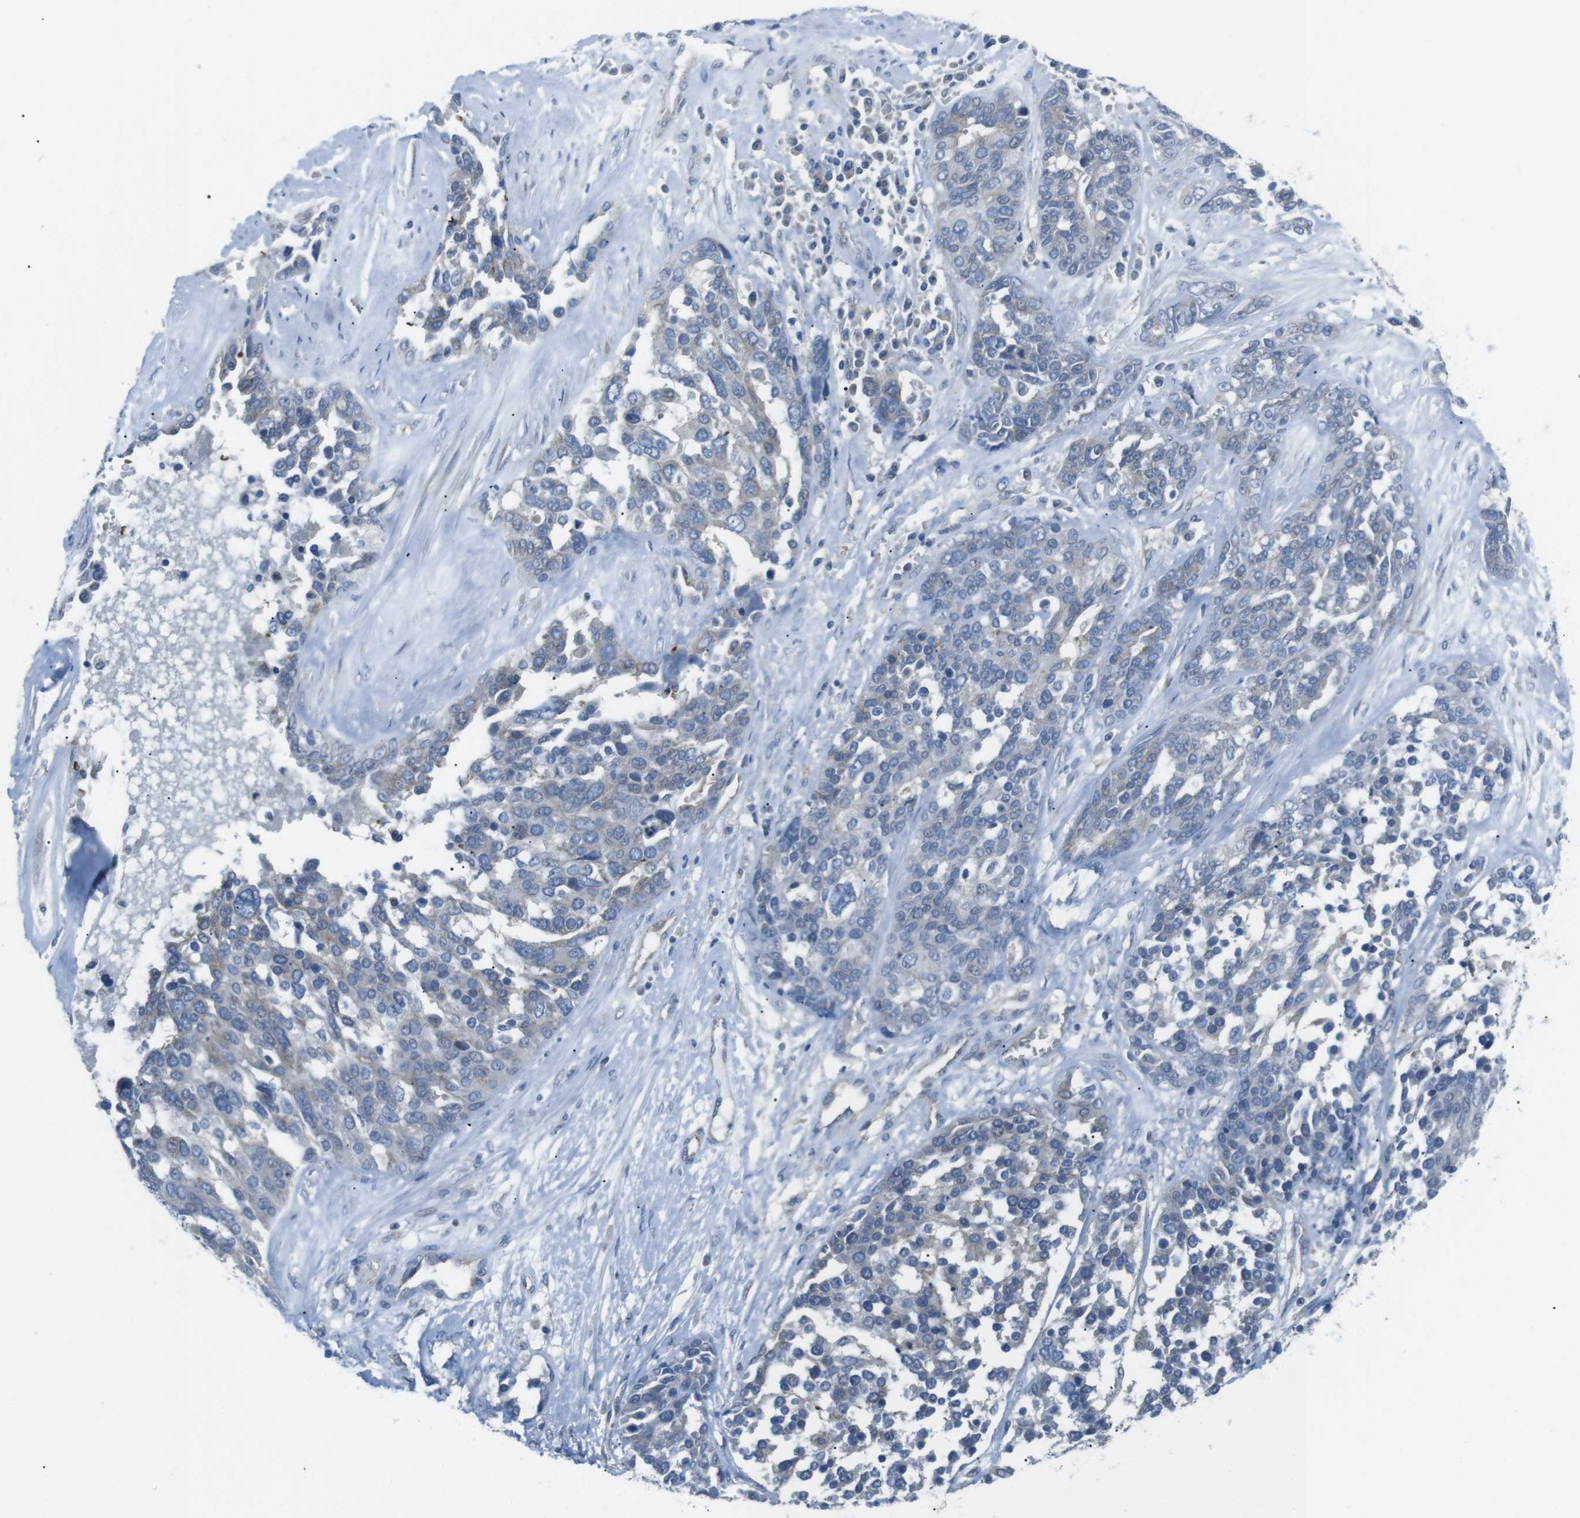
{"staining": {"intensity": "negative", "quantity": "none", "location": "none"}, "tissue": "ovarian cancer", "cell_type": "Tumor cells", "image_type": "cancer", "snomed": [{"axis": "morphology", "description": "Cystadenocarcinoma, serous, NOS"}, {"axis": "topography", "description": "Ovary"}], "caption": "IHC photomicrograph of neoplastic tissue: serous cystadenocarcinoma (ovarian) stained with DAB shows no significant protein staining in tumor cells.", "gene": "SPTA1", "patient": {"sex": "female", "age": 44}}